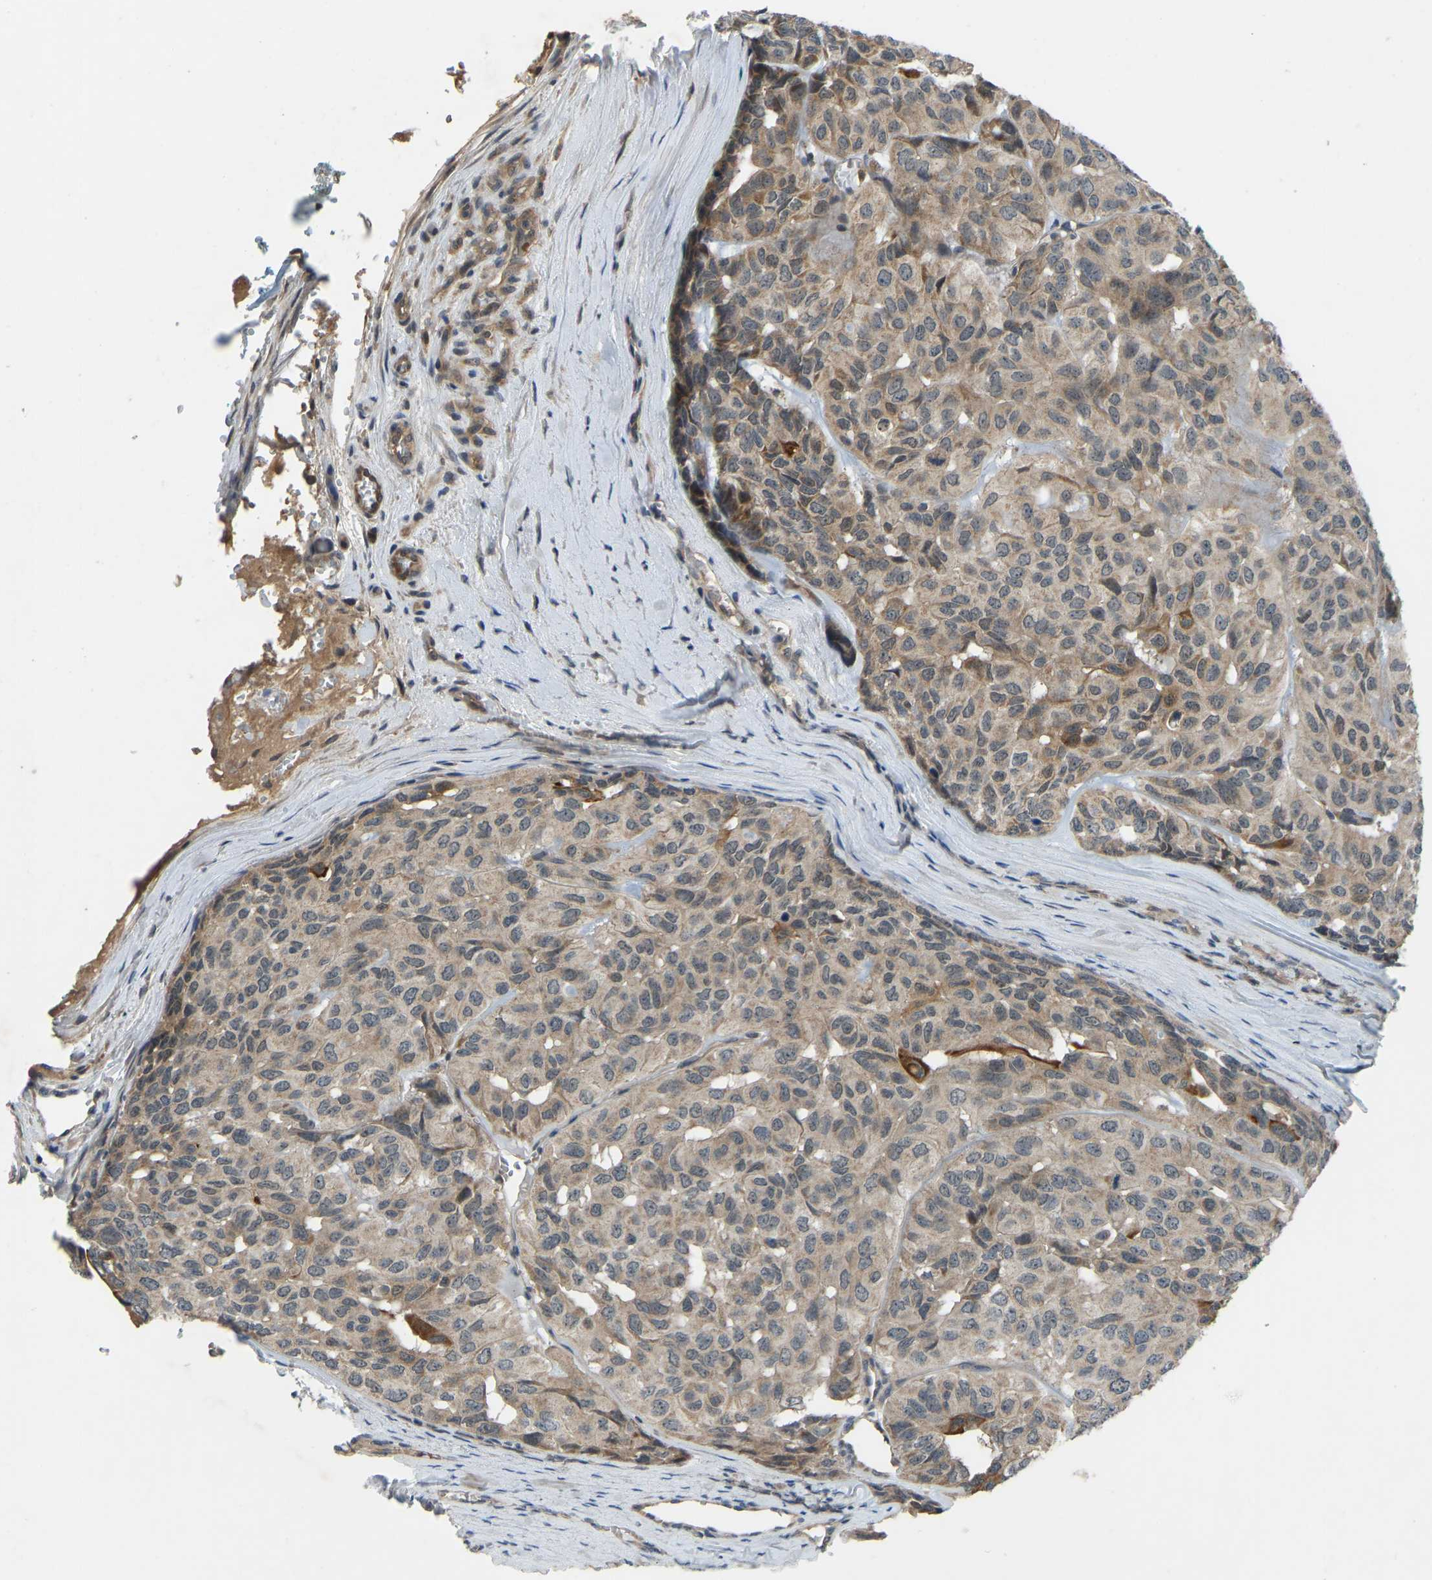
{"staining": {"intensity": "weak", "quantity": ">75%", "location": "cytoplasmic/membranous"}, "tissue": "head and neck cancer", "cell_type": "Tumor cells", "image_type": "cancer", "snomed": [{"axis": "morphology", "description": "Adenocarcinoma, NOS"}, {"axis": "topography", "description": "Salivary gland, NOS"}, {"axis": "topography", "description": "Head-Neck"}], "caption": "Immunohistochemistry micrograph of human head and neck cancer (adenocarcinoma) stained for a protein (brown), which shows low levels of weak cytoplasmic/membranous positivity in approximately >75% of tumor cells.", "gene": "ZNF71", "patient": {"sex": "female", "age": 76}}